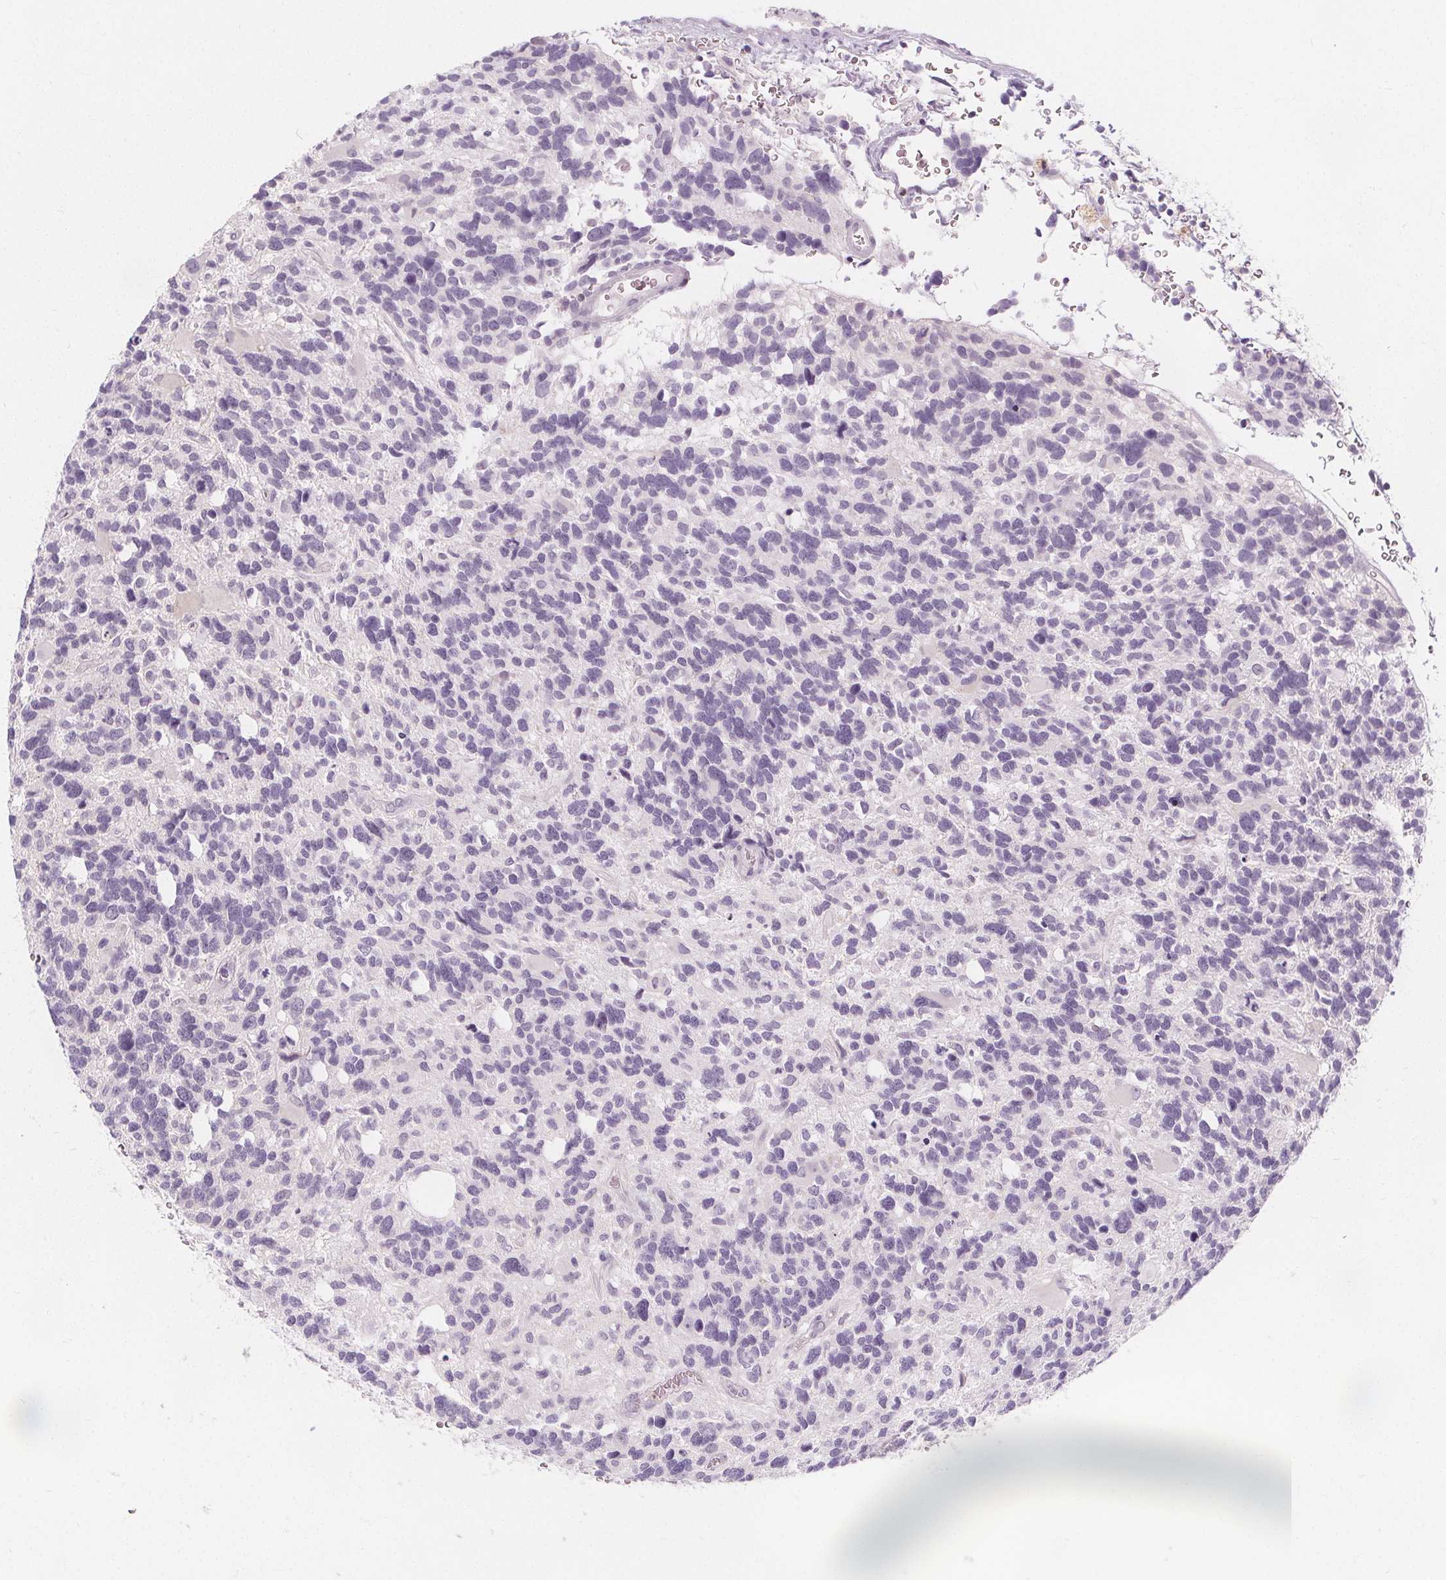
{"staining": {"intensity": "negative", "quantity": "none", "location": "none"}, "tissue": "glioma", "cell_type": "Tumor cells", "image_type": "cancer", "snomed": [{"axis": "morphology", "description": "Glioma, malignant, High grade"}, {"axis": "topography", "description": "Brain"}], "caption": "Tumor cells show no significant staining in malignant high-grade glioma.", "gene": "UGP2", "patient": {"sex": "male", "age": 49}}